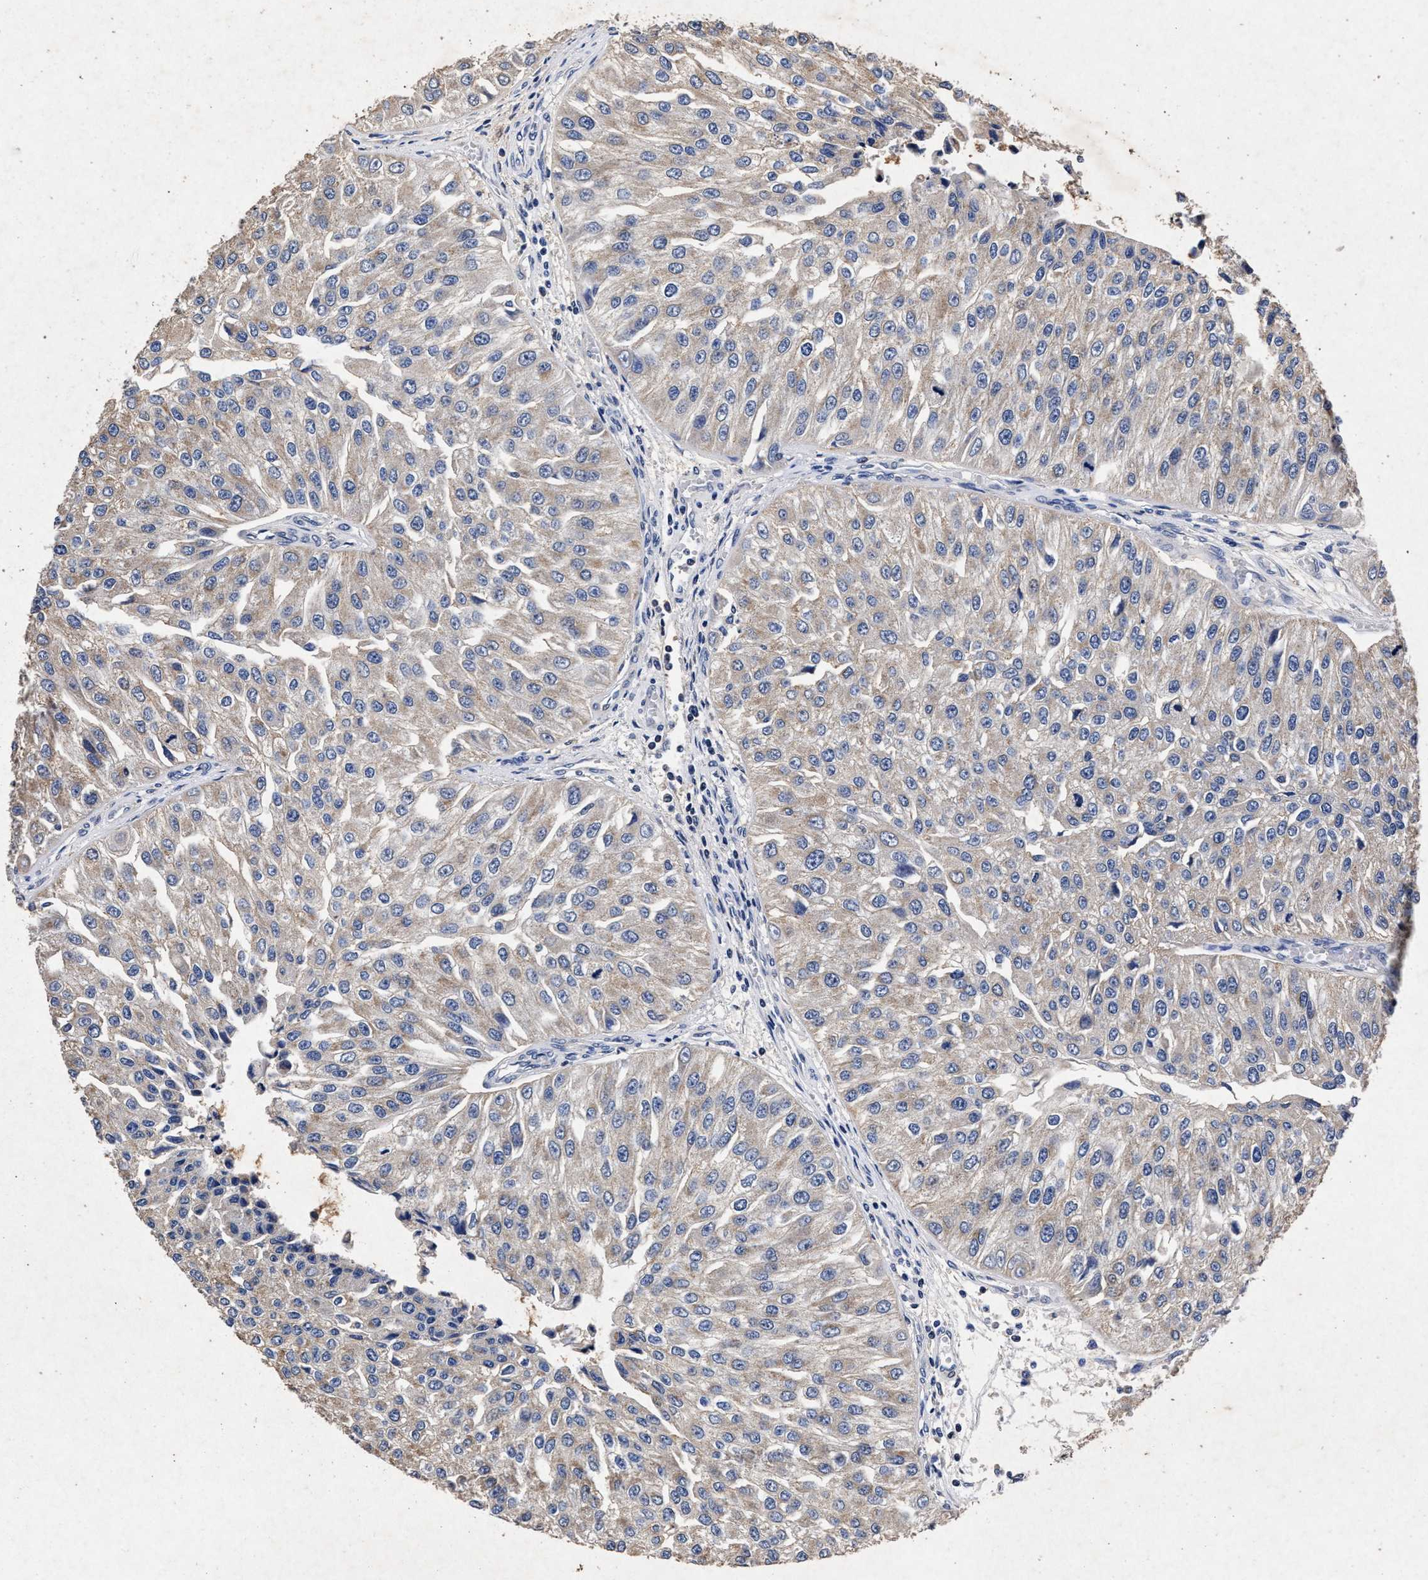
{"staining": {"intensity": "weak", "quantity": "<25%", "location": "cytoplasmic/membranous"}, "tissue": "urothelial cancer", "cell_type": "Tumor cells", "image_type": "cancer", "snomed": [{"axis": "morphology", "description": "Urothelial carcinoma, High grade"}, {"axis": "topography", "description": "Kidney"}, {"axis": "topography", "description": "Urinary bladder"}], "caption": "IHC photomicrograph of neoplastic tissue: urothelial cancer stained with DAB reveals no significant protein expression in tumor cells.", "gene": "ATP1A2", "patient": {"sex": "male", "age": 77}}